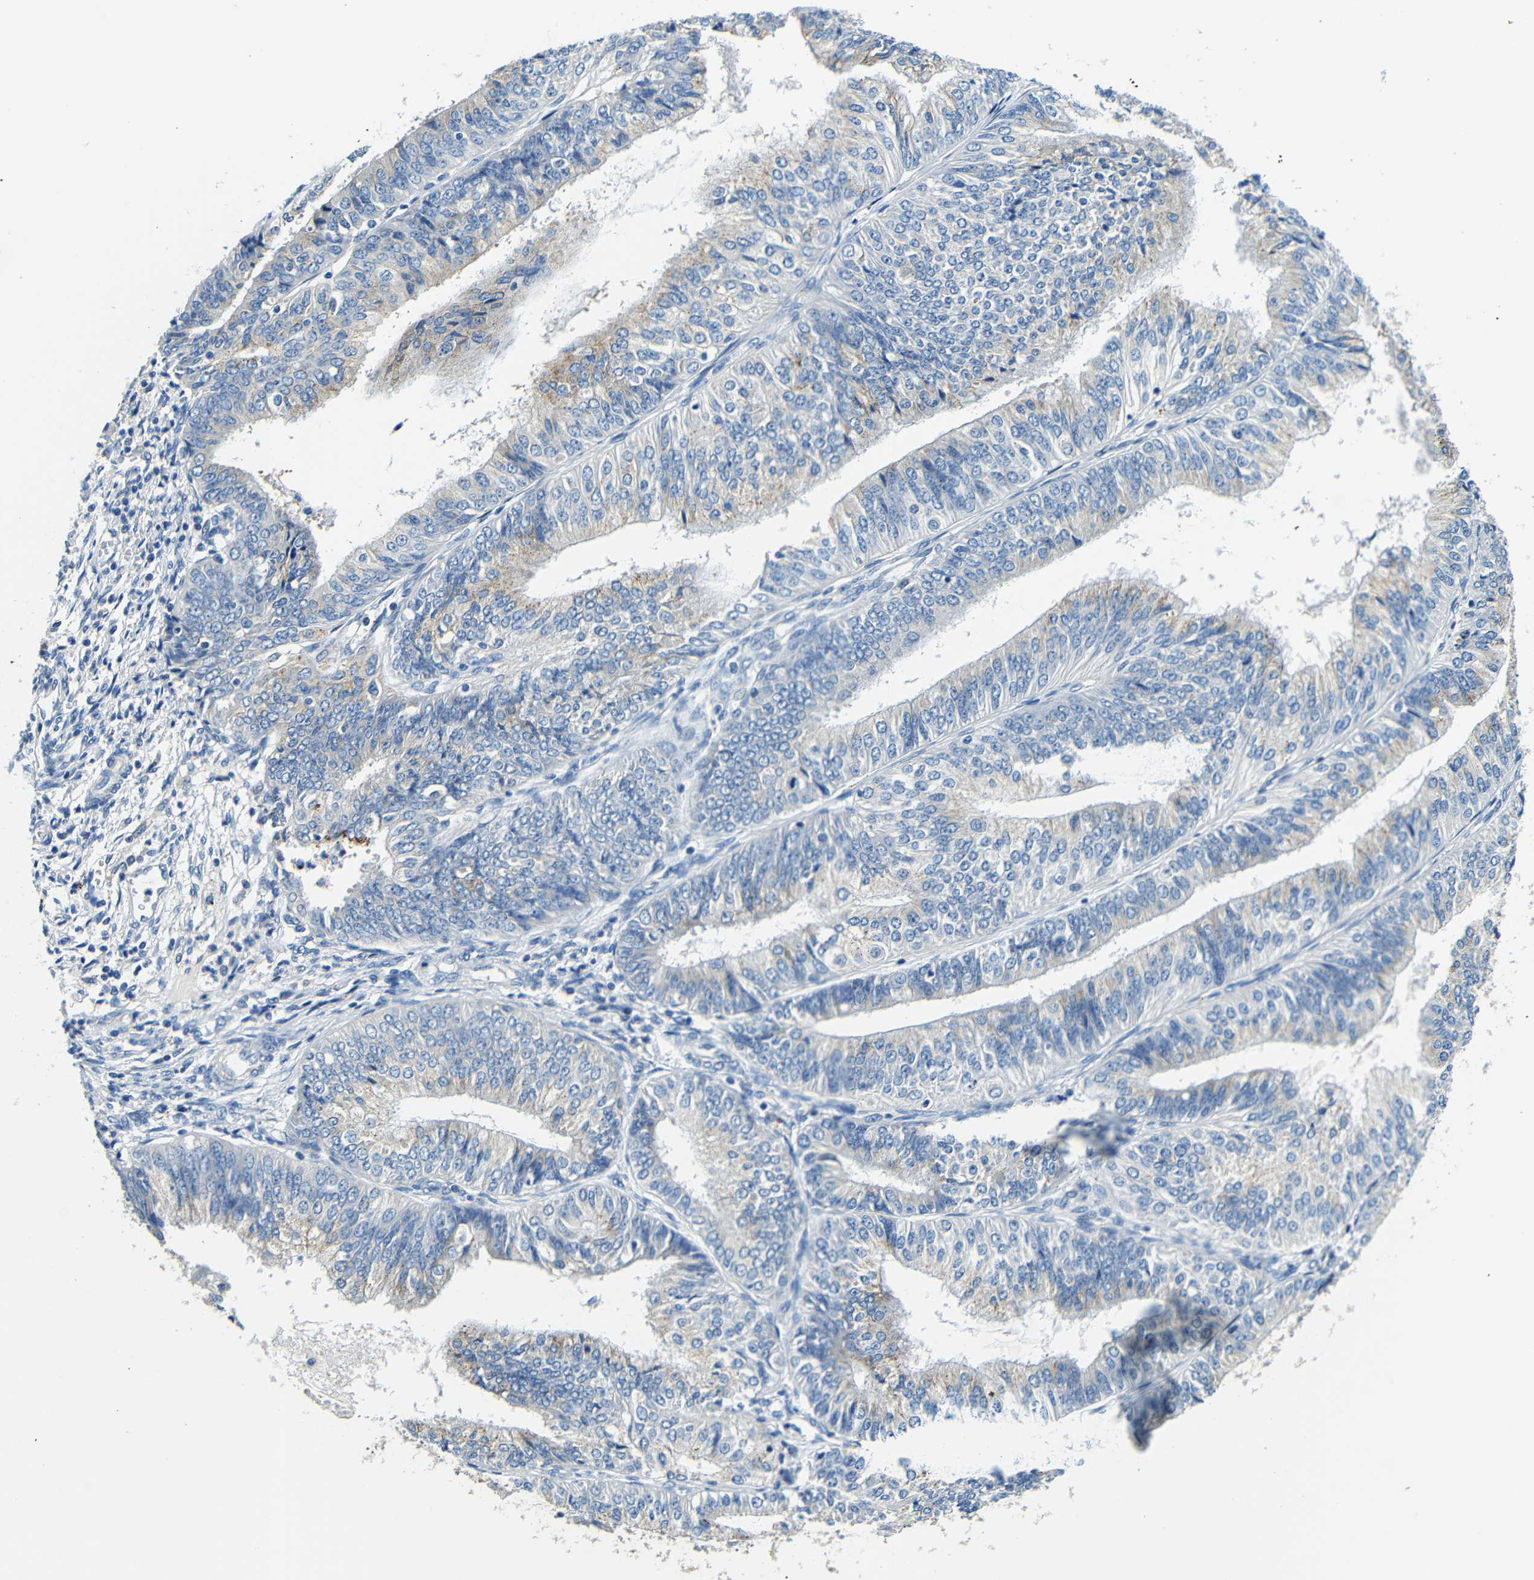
{"staining": {"intensity": "weak", "quantity": "<25%", "location": "cytoplasmic/membranous"}, "tissue": "endometrial cancer", "cell_type": "Tumor cells", "image_type": "cancer", "snomed": [{"axis": "morphology", "description": "Adenocarcinoma, NOS"}, {"axis": "topography", "description": "Endometrium"}], "caption": "Protein analysis of endometrial adenocarcinoma shows no significant positivity in tumor cells.", "gene": "FMO5", "patient": {"sex": "female", "age": 58}}